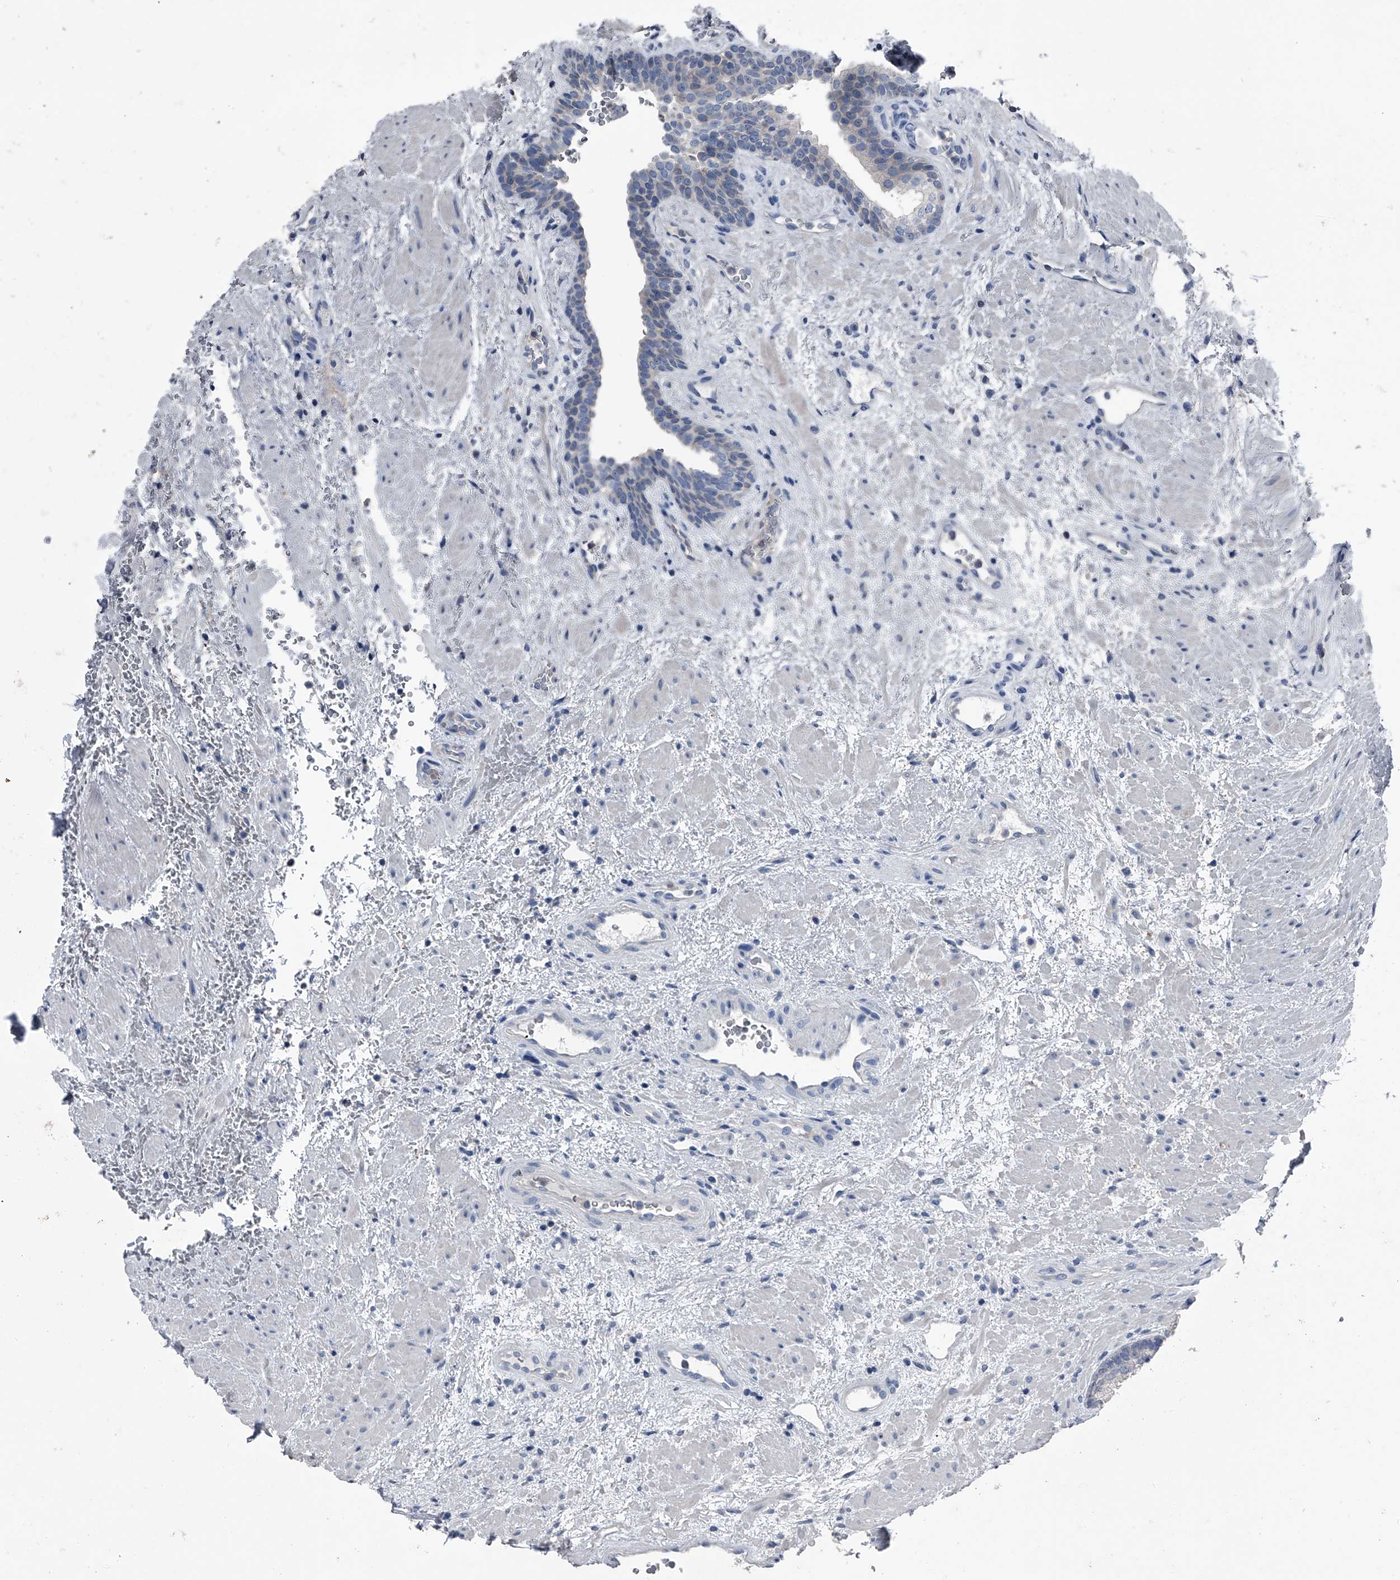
{"staining": {"intensity": "negative", "quantity": "none", "location": "none"}, "tissue": "prostate", "cell_type": "Glandular cells", "image_type": "normal", "snomed": [{"axis": "morphology", "description": "Normal tissue, NOS"}, {"axis": "topography", "description": "Prostate"}], "caption": "This is an immunohistochemistry photomicrograph of normal human prostate. There is no staining in glandular cells.", "gene": "KIF13A", "patient": {"sex": "male", "age": 76}}